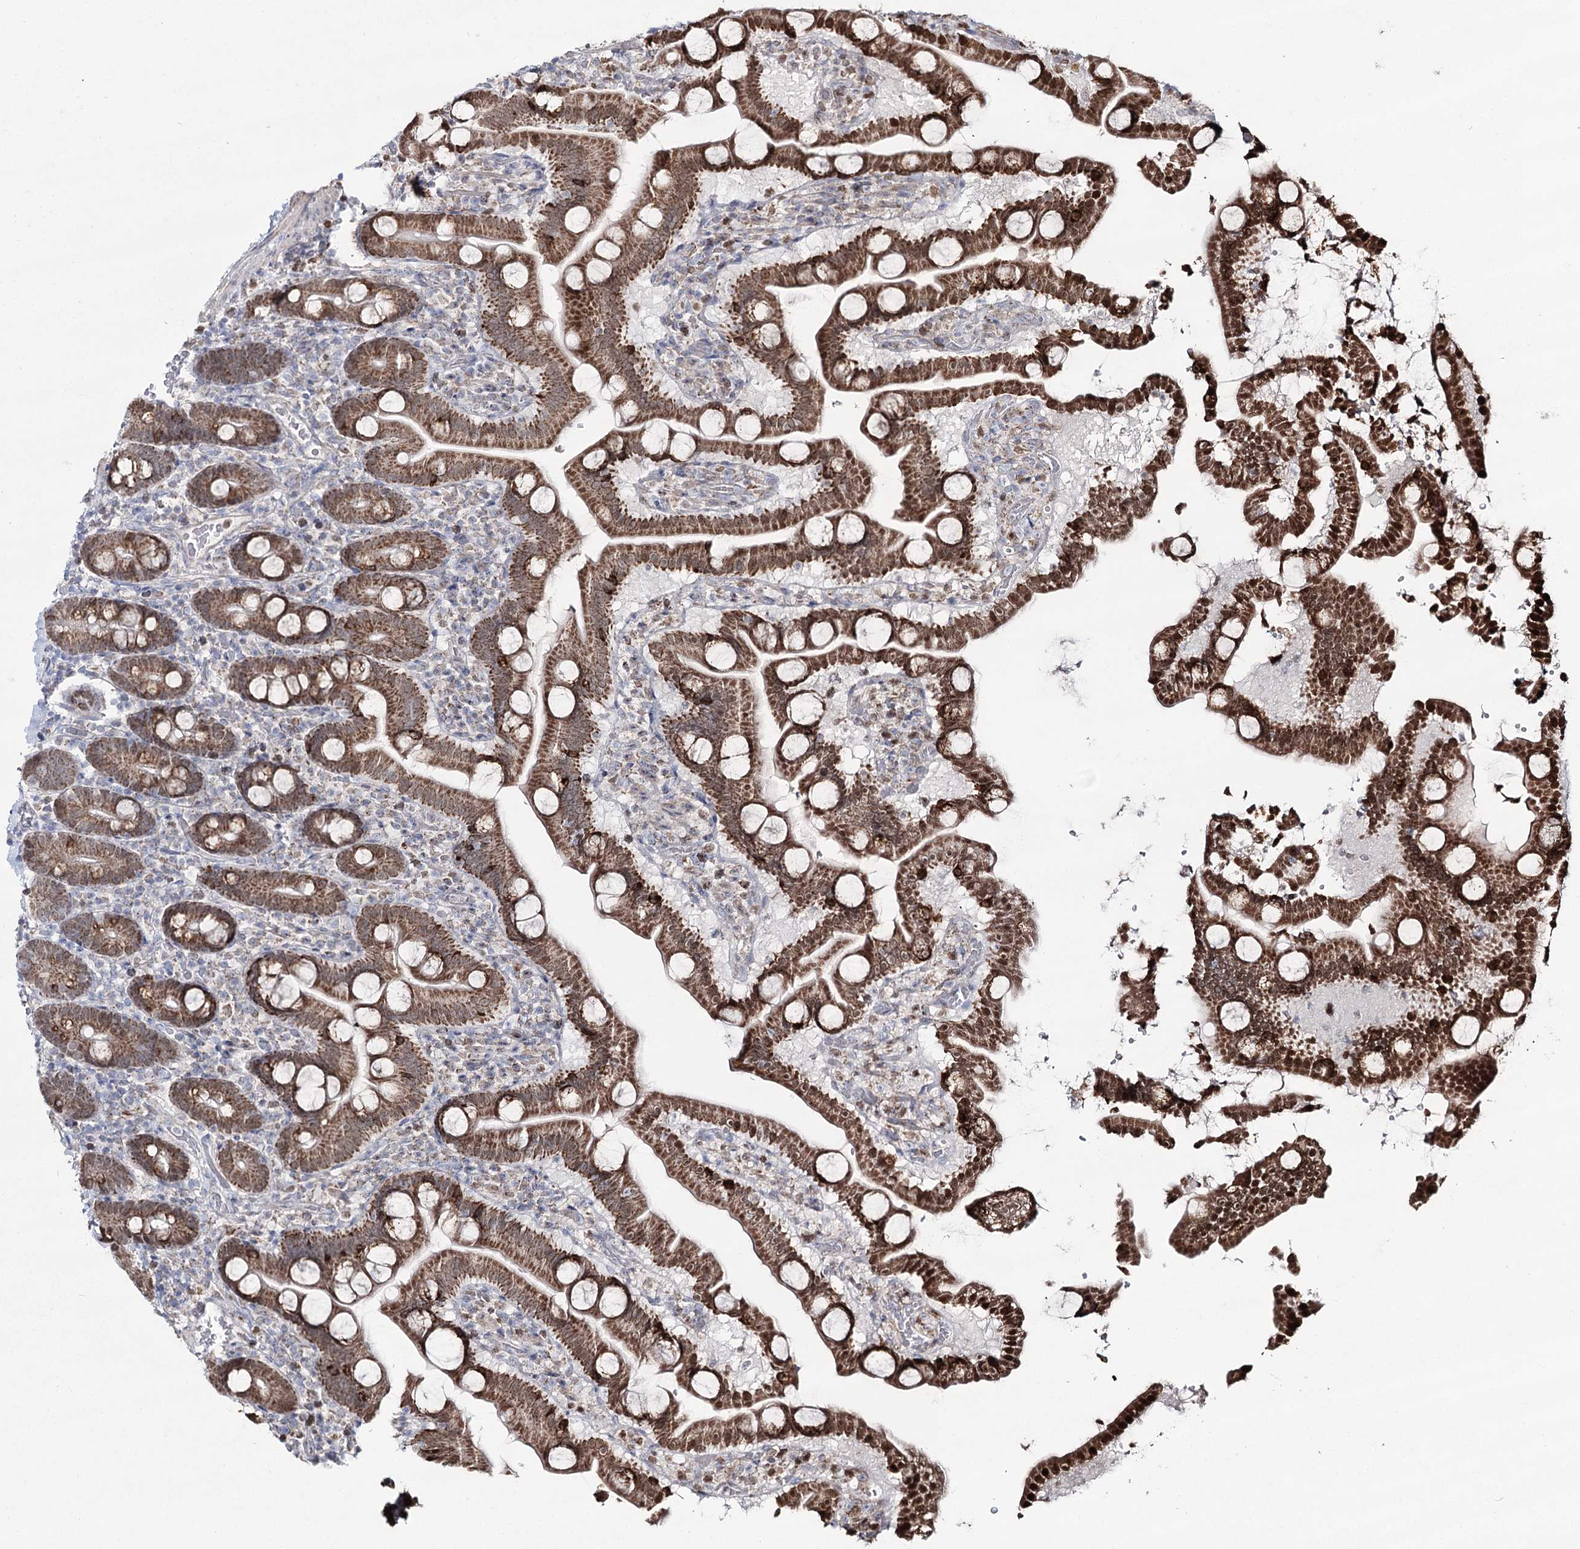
{"staining": {"intensity": "strong", "quantity": ">75%", "location": "cytoplasmic/membranous,nuclear"}, "tissue": "duodenum", "cell_type": "Glandular cells", "image_type": "normal", "snomed": [{"axis": "morphology", "description": "Normal tissue, NOS"}, {"axis": "topography", "description": "Duodenum"}], "caption": "Protein staining exhibits strong cytoplasmic/membranous,nuclear positivity in about >75% of glandular cells in unremarkable duodenum. (Stains: DAB (3,3'-diaminobenzidine) in brown, nuclei in blue, Microscopy: brightfield microscopy at high magnification).", "gene": "PDHX", "patient": {"sex": "male", "age": 55}}